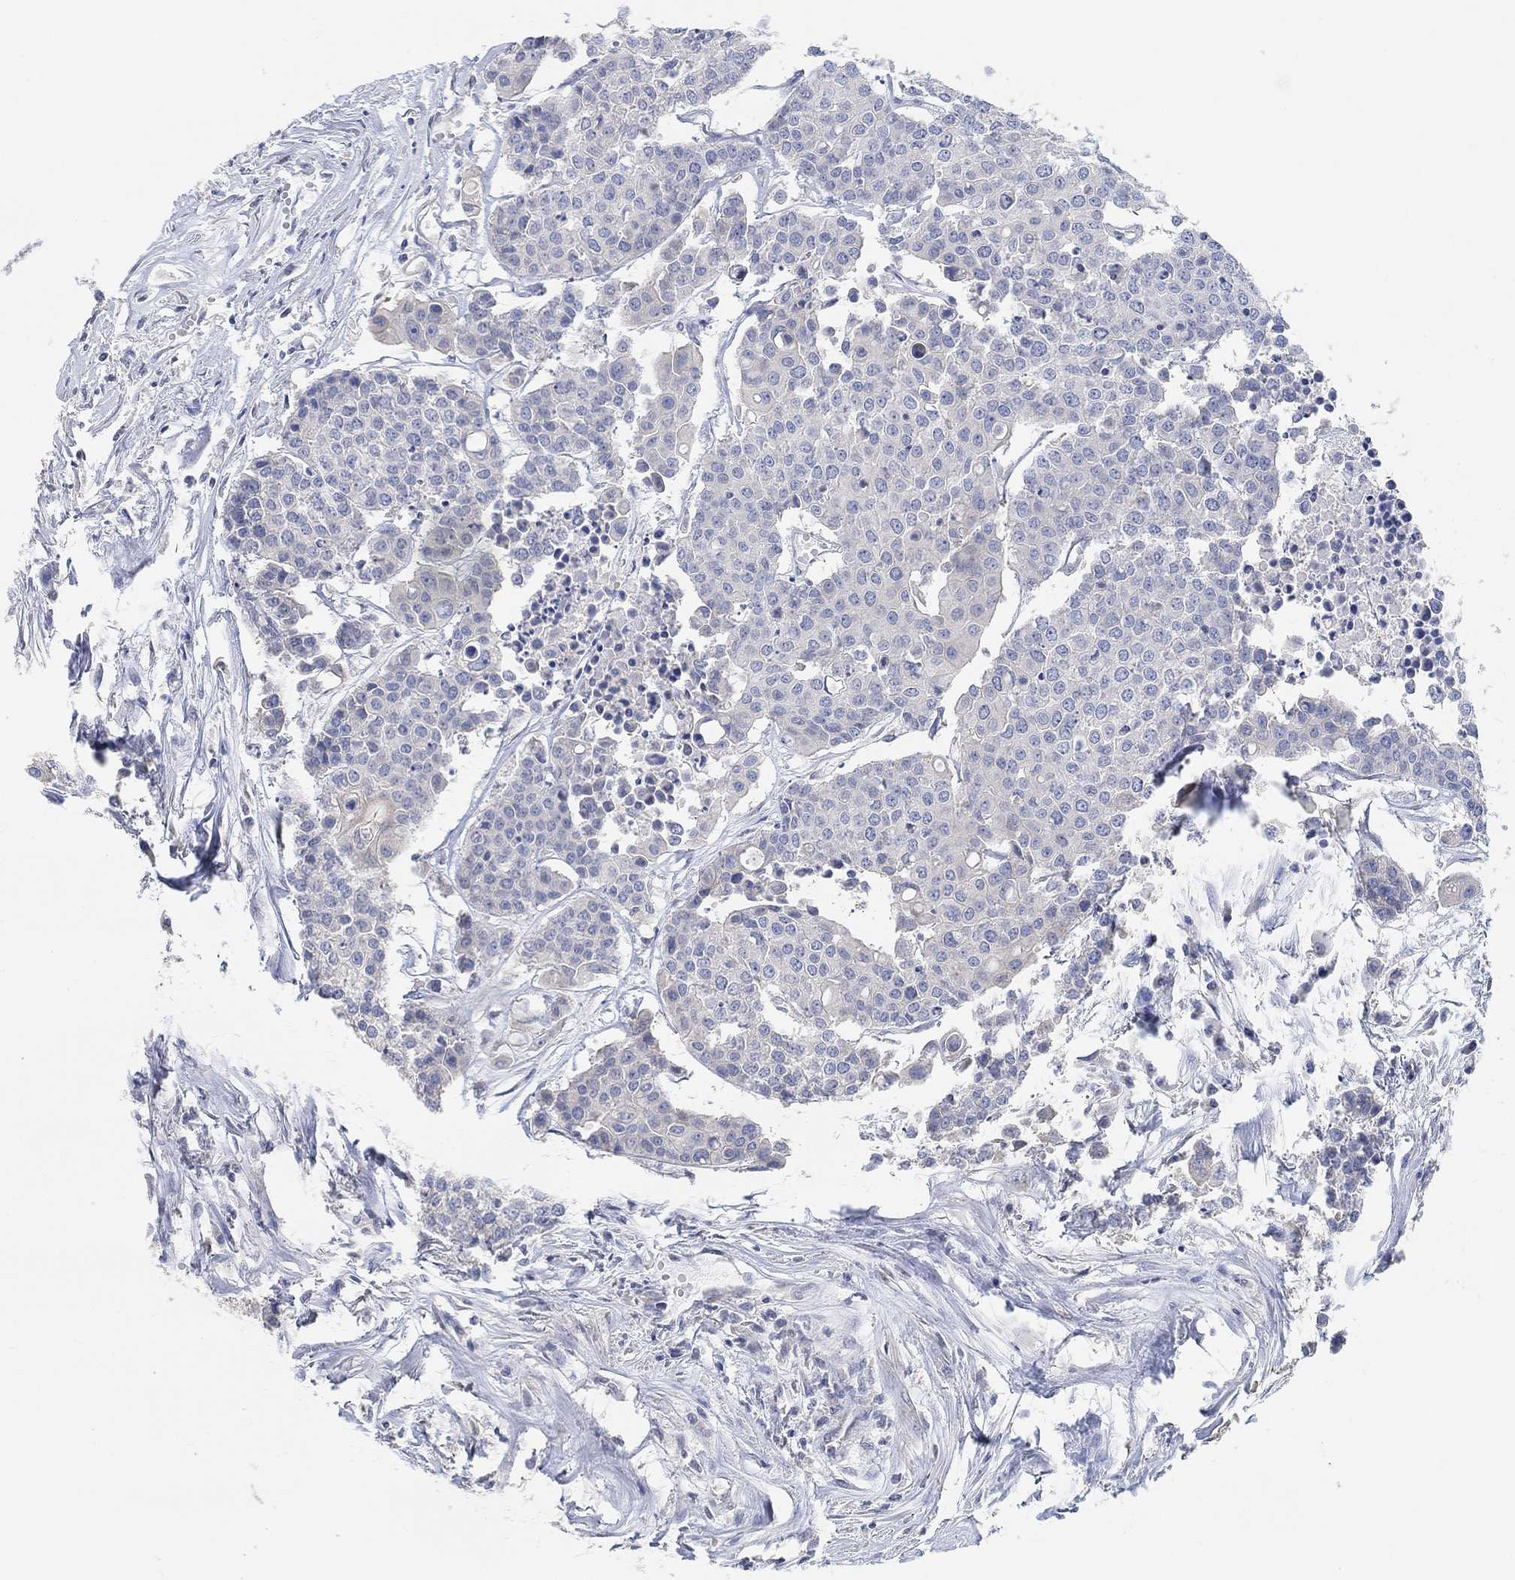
{"staining": {"intensity": "negative", "quantity": "none", "location": "none"}, "tissue": "carcinoid", "cell_type": "Tumor cells", "image_type": "cancer", "snomed": [{"axis": "morphology", "description": "Carcinoid, malignant, NOS"}, {"axis": "topography", "description": "Colon"}], "caption": "Immunohistochemical staining of human carcinoid (malignant) reveals no significant positivity in tumor cells.", "gene": "NLRP14", "patient": {"sex": "male", "age": 81}}